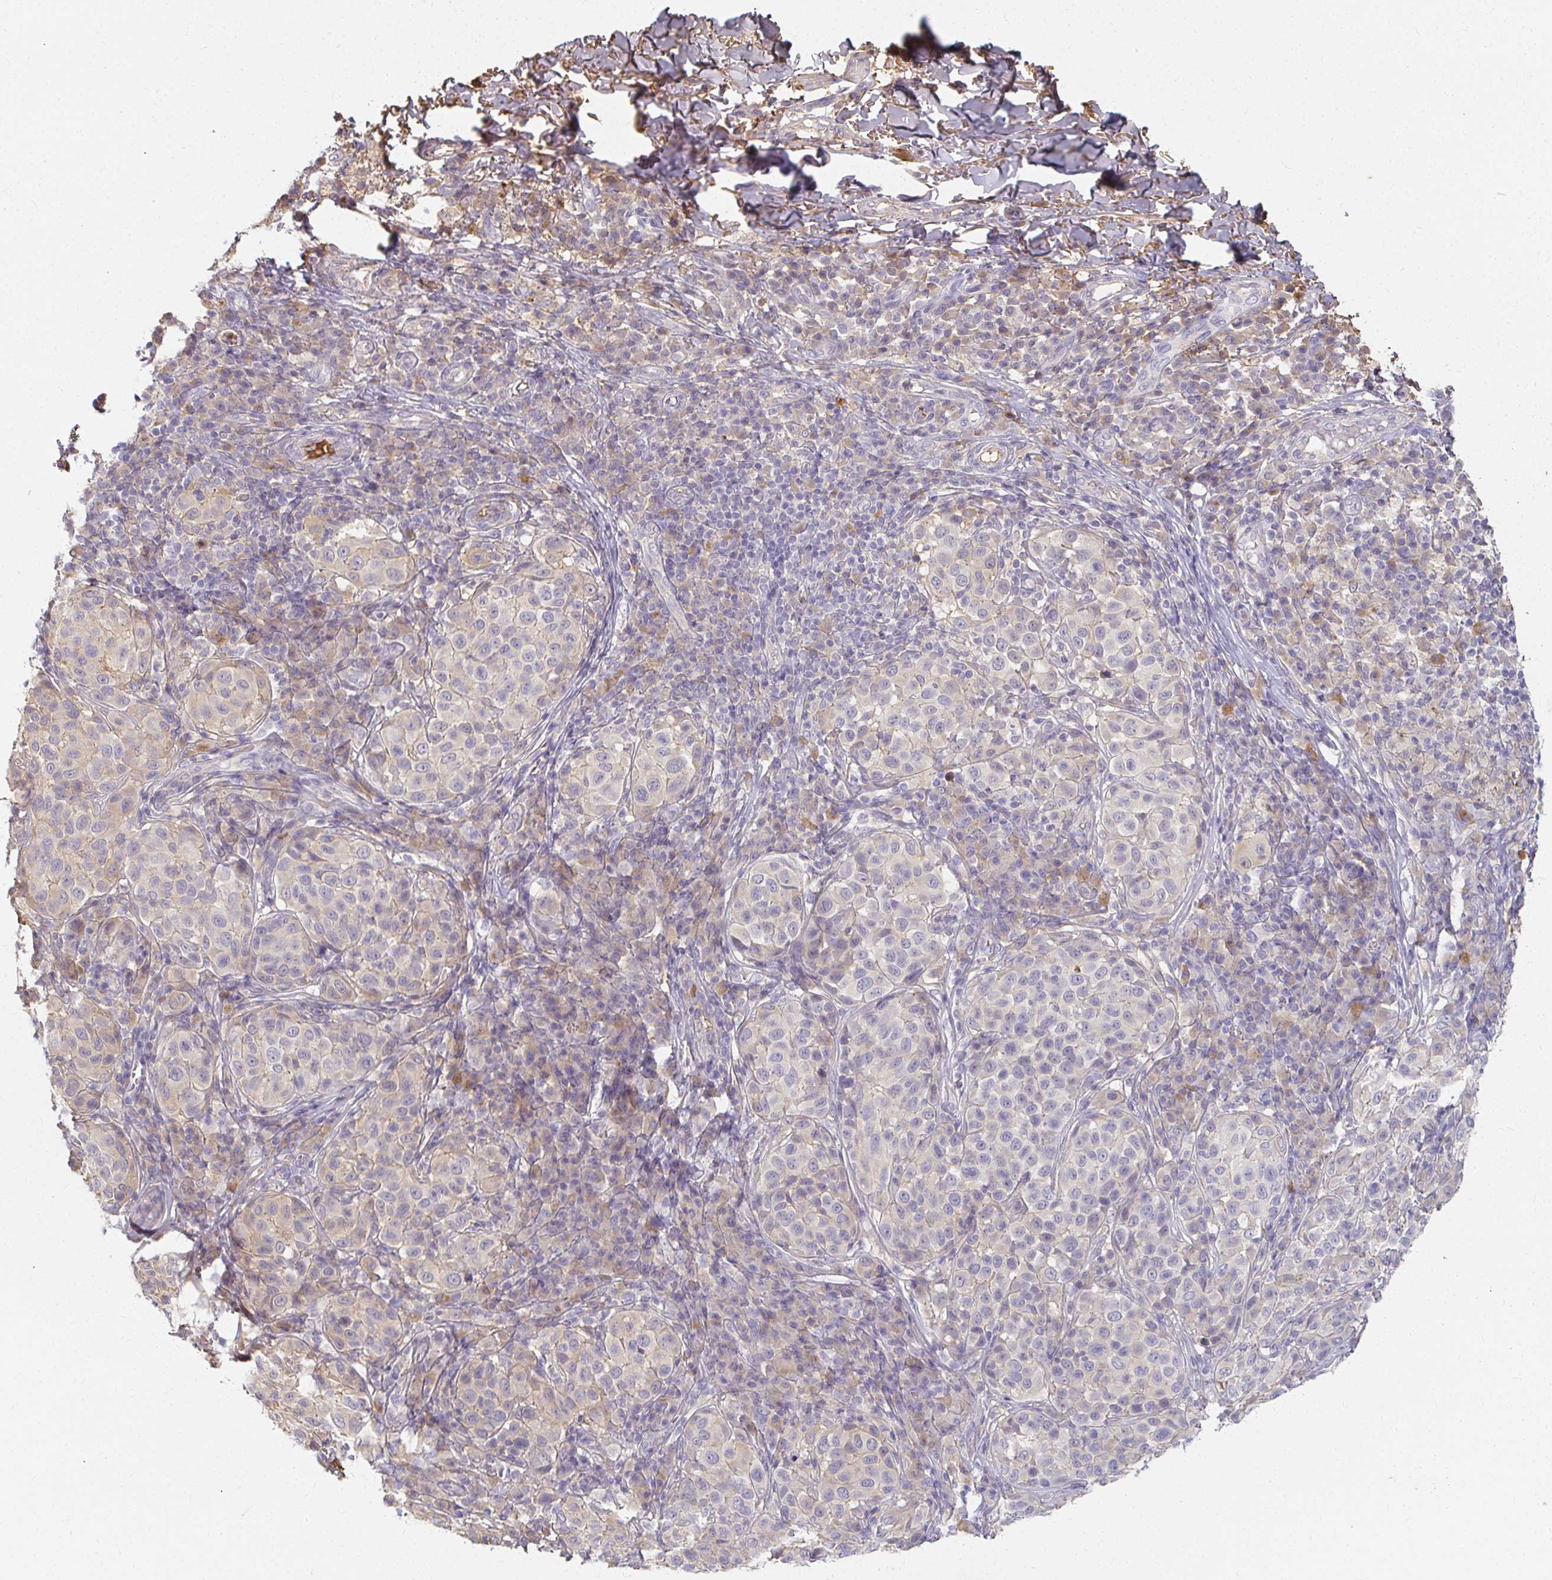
{"staining": {"intensity": "negative", "quantity": "none", "location": "none"}, "tissue": "melanoma", "cell_type": "Tumor cells", "image_type": "cancer", "snomed": [{"axis": "morphology", "description": "Malignant melanoma, NOS"}, {"axis": "topography", "description": "Skin"}], "caption": "A photomicrograph of malignant melanoma stained for a protein reveals no brown staining in tumor cells. Nuclei are stained in blue.", "gene": "LOXL4", "patient": {"sex": "male", "age": 38}}